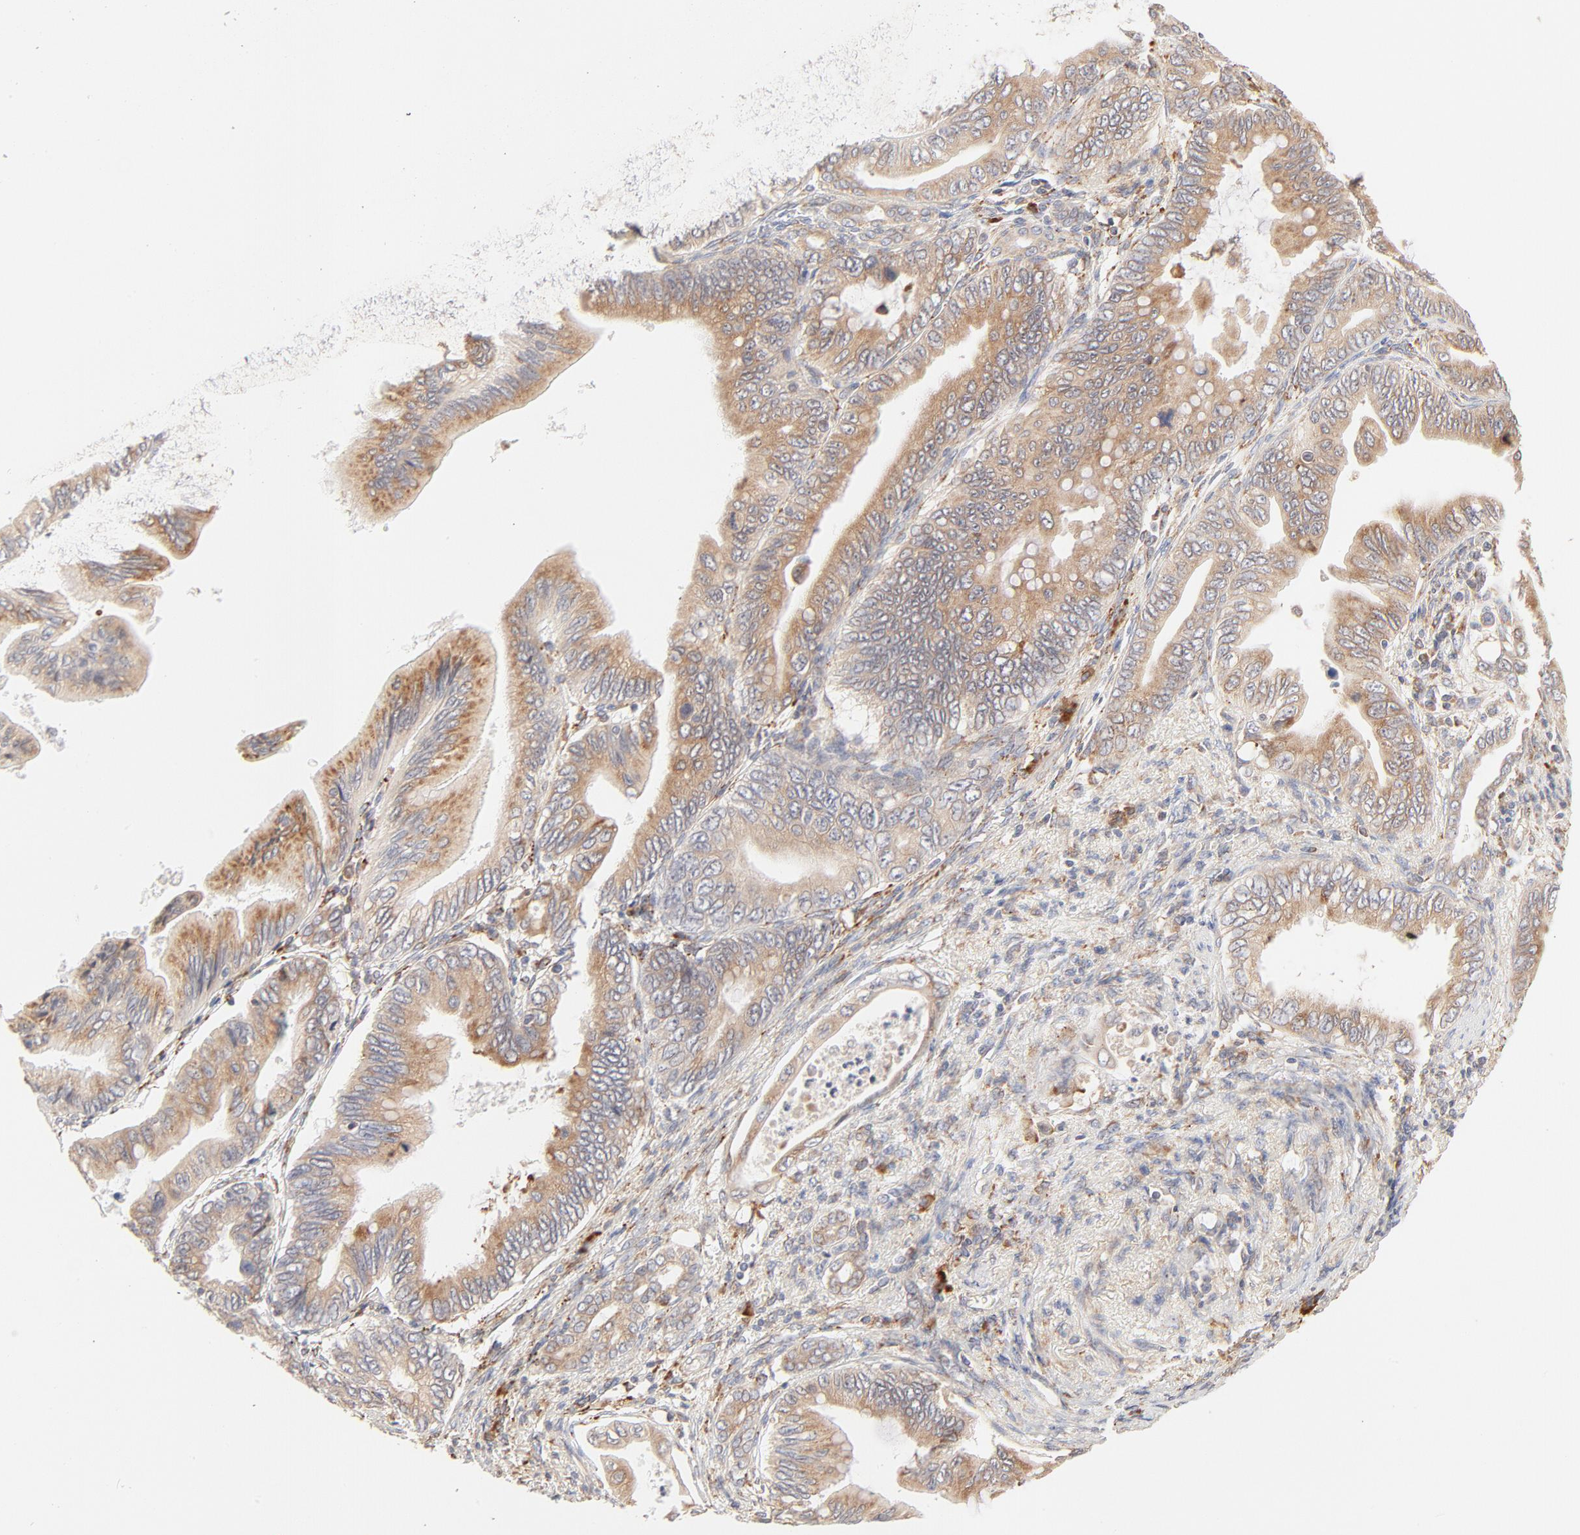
{"staining": {"intensity": "moderate", "quantity": ">75%", "location": "cytoplasmic/membranous"}, "tissue": "pancreatic cancer", "cell_type": "Tumor cells", "image_type": "cancer", "snomed": [{"axis": "morphology", "description": "Adenocarcinoma, NOS"}, {"axis": "topography", "description": "Pancreas"}], "caption": "Tumor cells reveal medium levels of moderate cytoplasmic/membranous expression in about >75% of cells in human pancreatic adenocarcinoma.", "gene": "PARP12", "patient": {"sex": "female", "age": 66}}